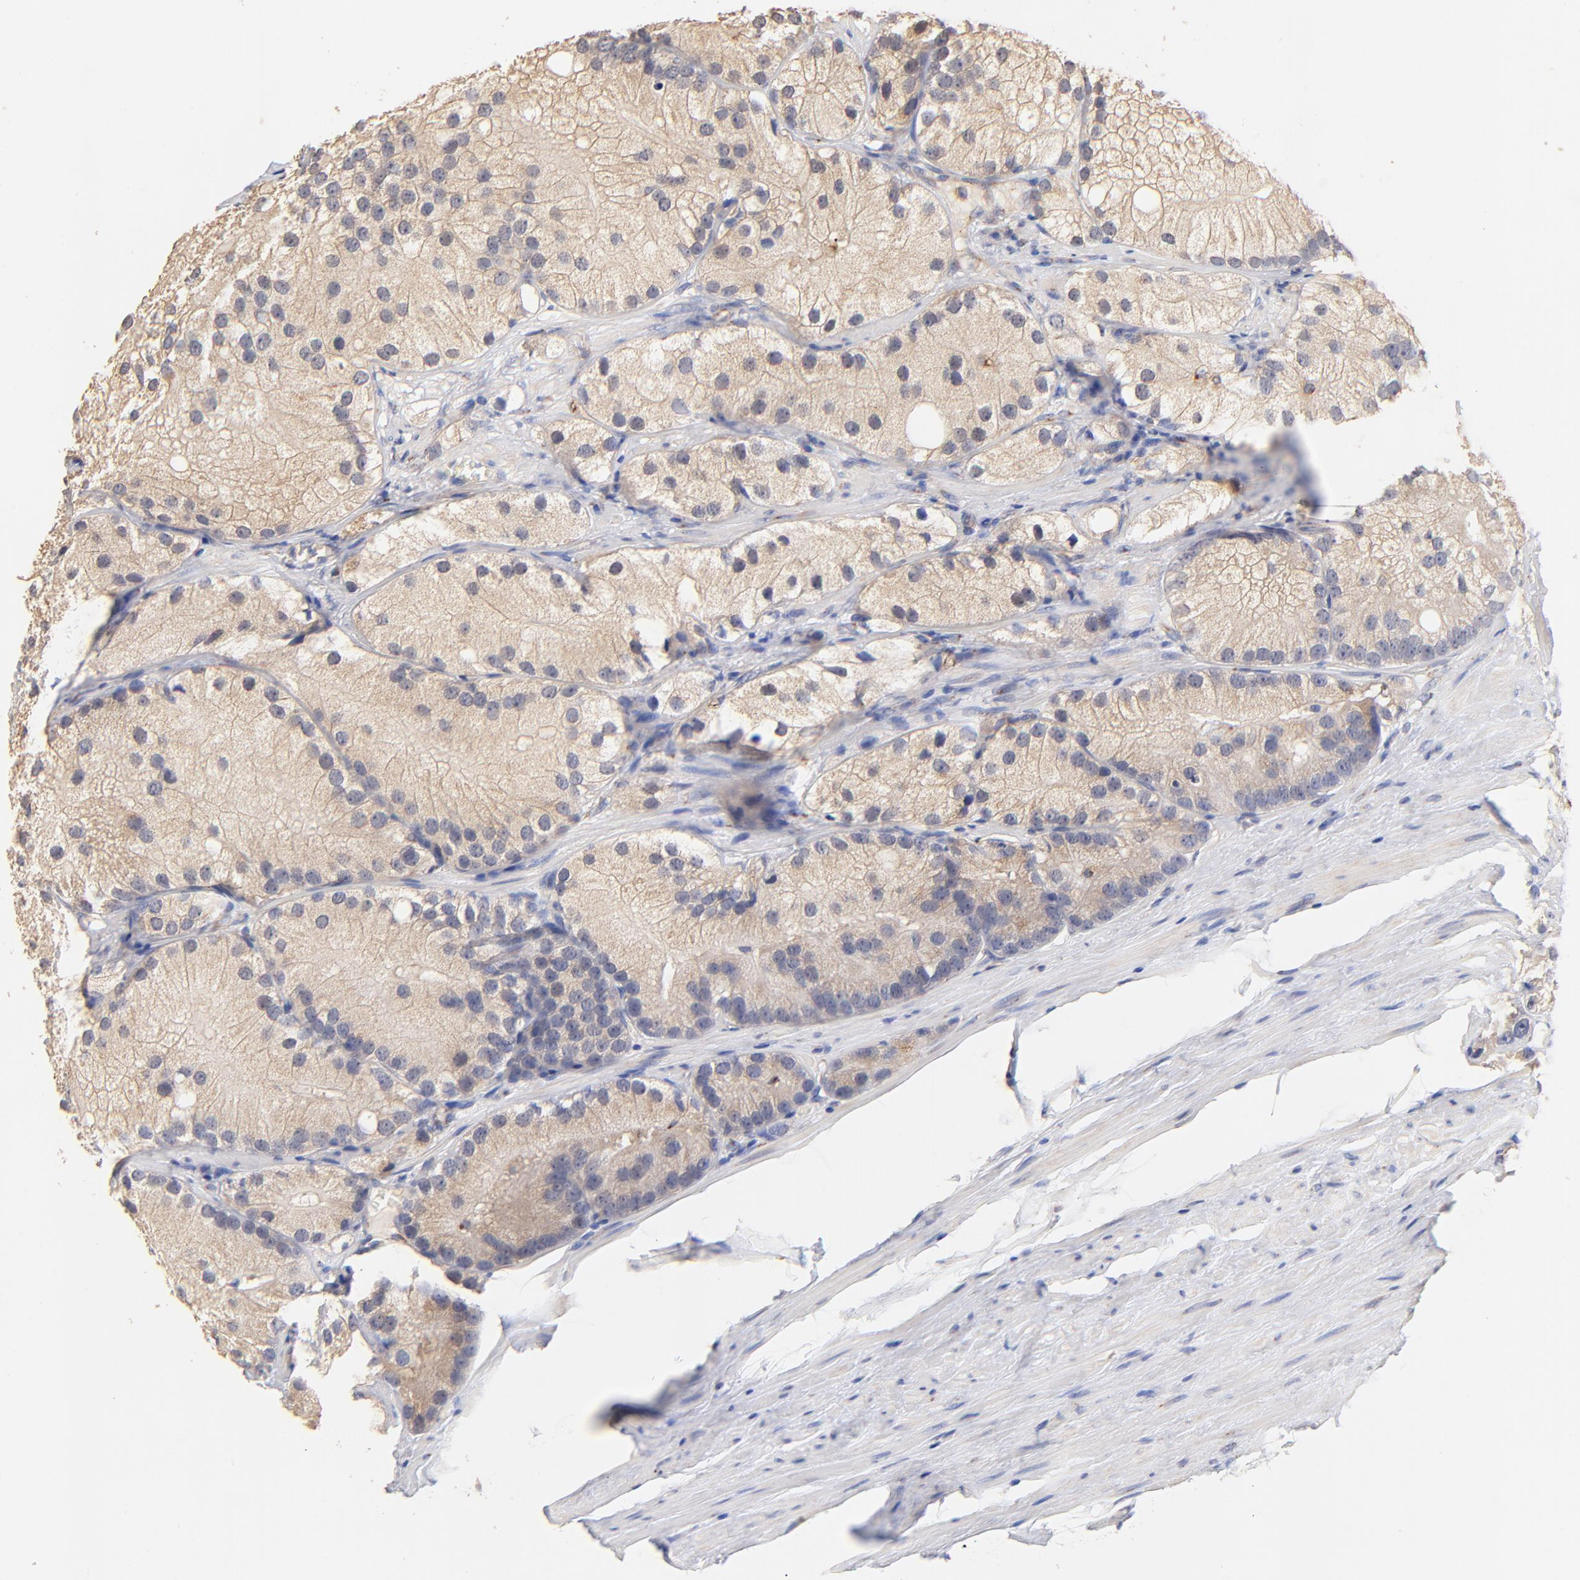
{"staining": {"intensity": "weak", "quantity": ">75%", "location": "cytoplasmic/membranous"}, "tissue": "prostate cancer", "cell_type": "Tumor cells", "image_type": "cancer", "snomed": [{"axis": "morphology", "description": "Adenocarcinoma, Low grade"}, {"axis": "topography", "description": "Prostate"}], "caption": "This image reveals IHC staining of human low-grade adenocarcinoma (prostate), with low weak cytoplasmic/membranous staining in approximately >75% of tumor cells.", "gene": "FMNL3", "patient": {"sex": "male", "age": 69}}